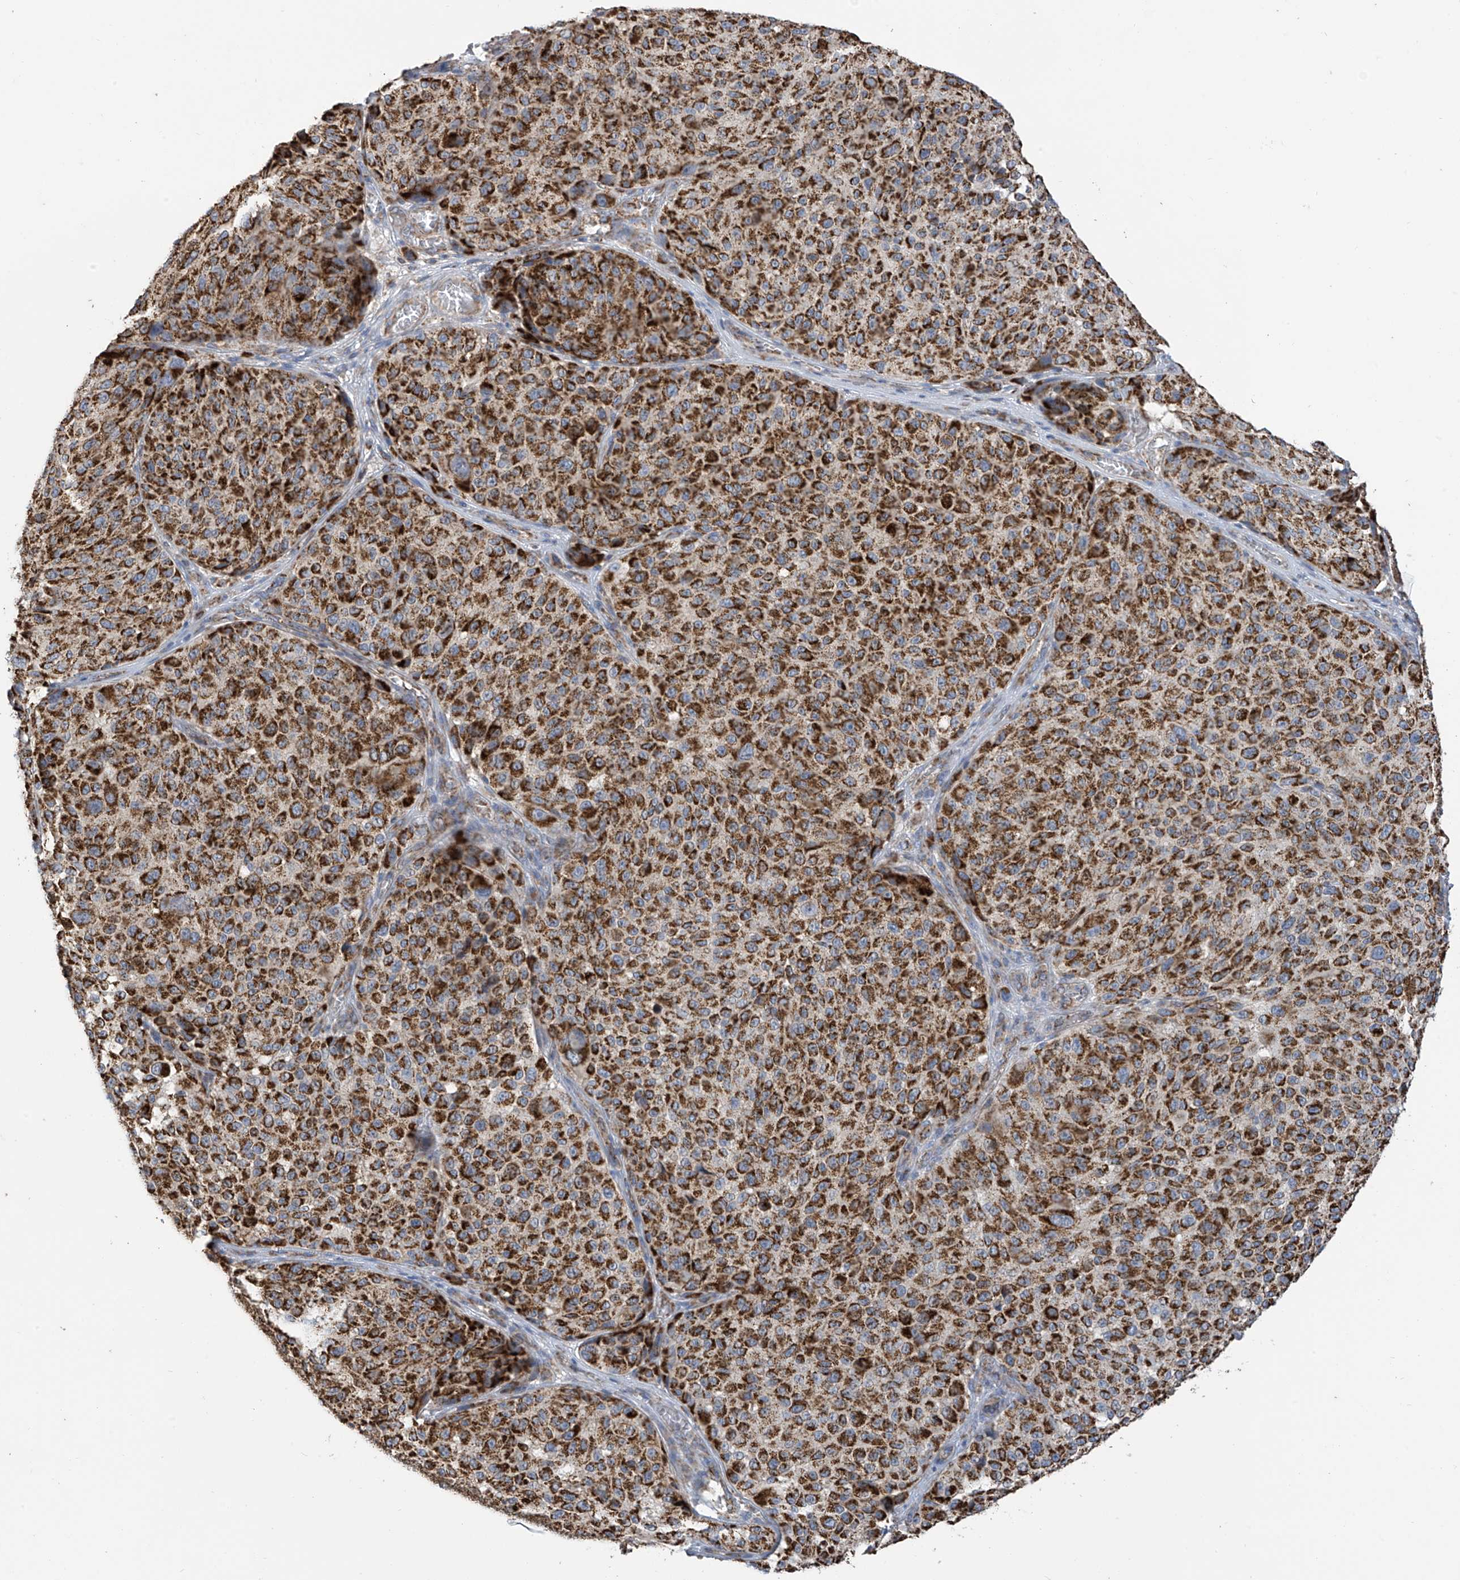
{"staining": {"intensity": "strong", "quantity": ">75%", "location": "cytoplasmic/membranous"}, "tissue": "melanoma", "cell_type": "Tumor cells", "image_type": "cancer", "snomed": [{"axis": "morphology", "description": "Malignant melanoma, NOS"}, {"axis": "topography", "description": "Skin"}], "caption": "A micrograph showing strong cytoplasmic/membranous expression in about >75% of tumor cells in melanoma, as visualized by brown immunohistochemical staining.", "gene": "PNPT1", "patient": {"sex": "male", "age": 83}}